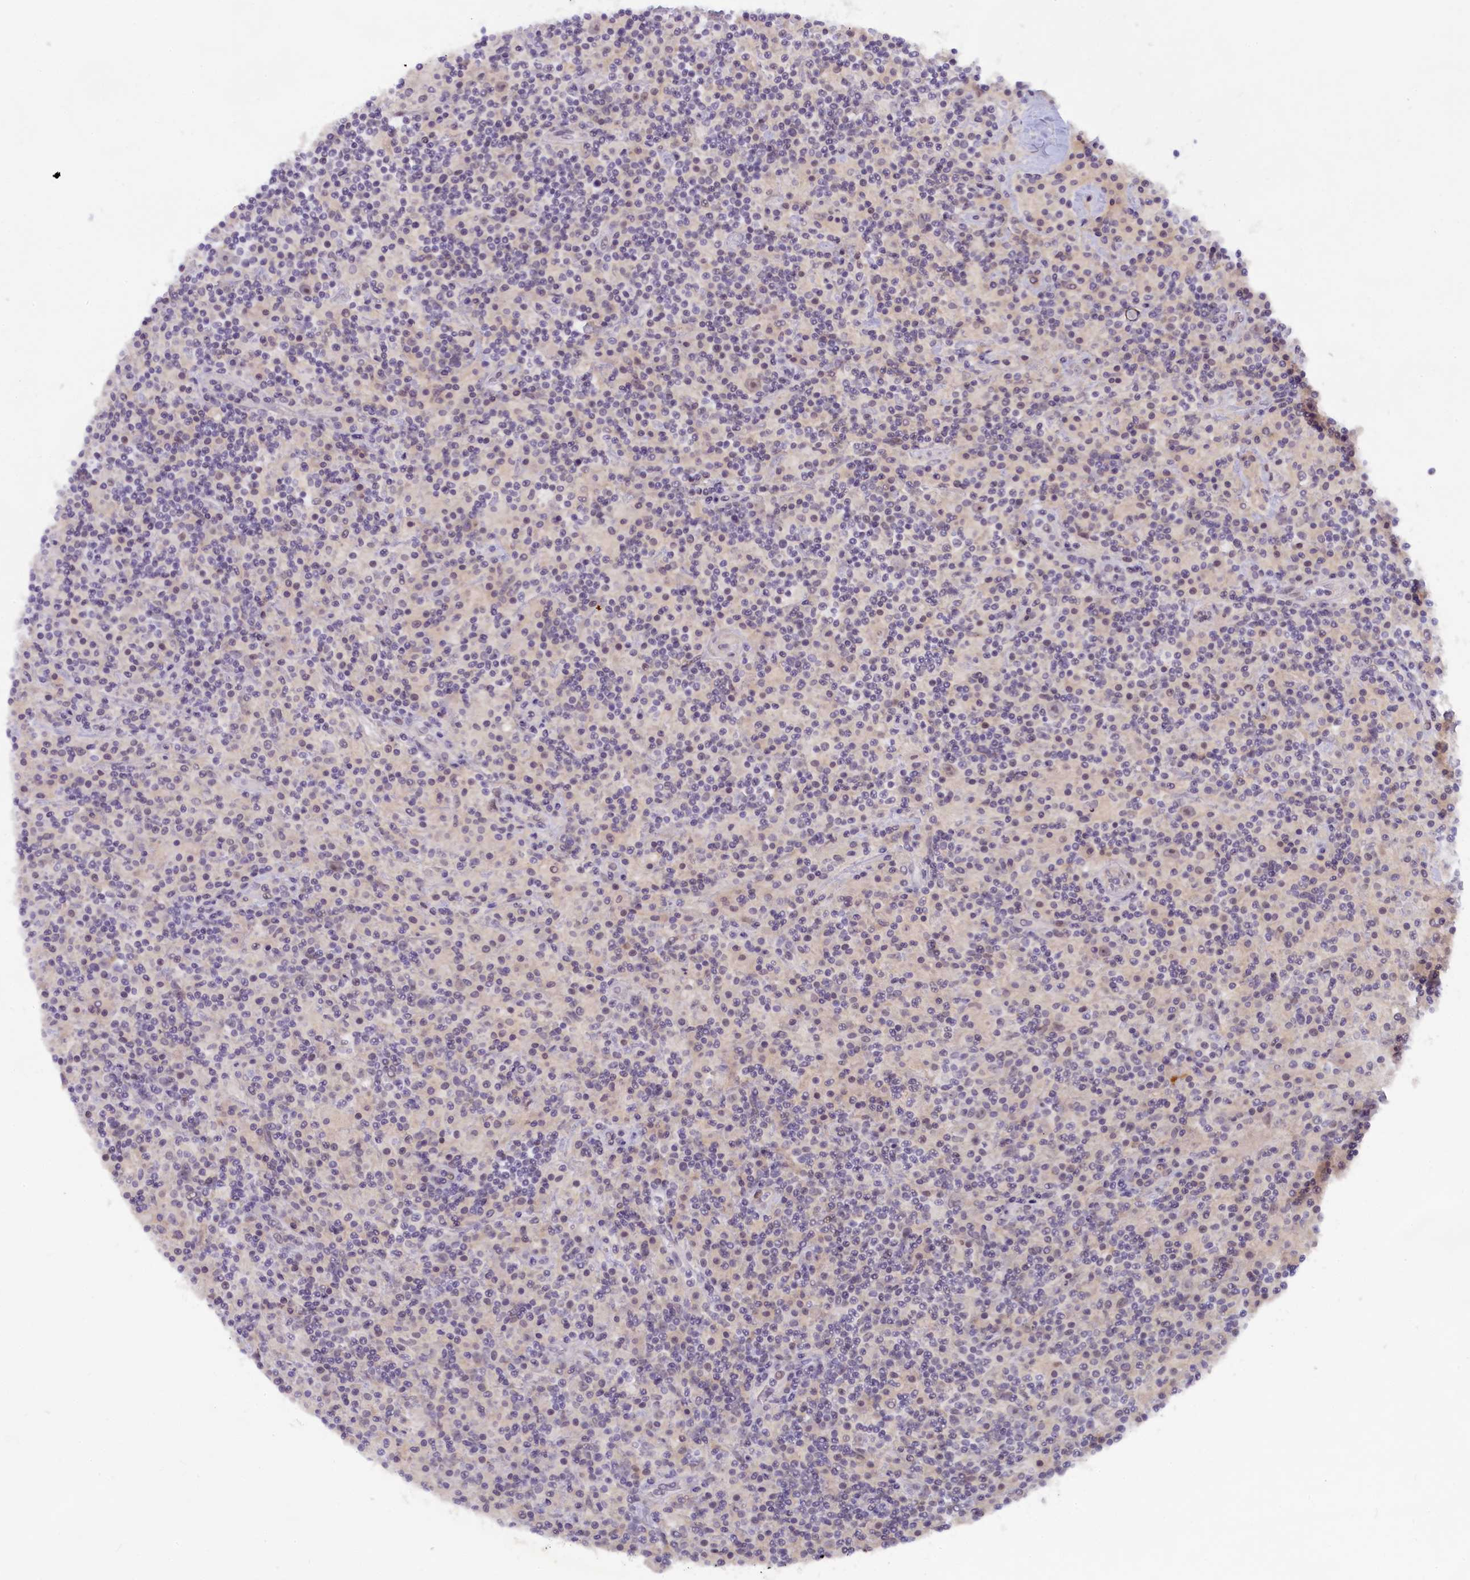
{"staining": {"intensity": "weak", "quantity": "25%-75%", "location": "nuclear"}, "tissue": "lymphoma", "cell_type": "Tumor cells", "image_type": "cancer", "snomed": [{"axis": "morphology", "description": "Hodgkin's disease, NOS"}, {"axis": "topography", "description": "Lymph node"}], "caption": "An immunohistochemistry micrograph of tumor tissue is shown. Protein staining in brown highlights weak nuclear positivity in Hodgkin's disease within tumor cells. (IHC, brightfield microscopy, high magnification).", "gene": "CRAMP1", "patient": {"sex": "male", "age": 70}}